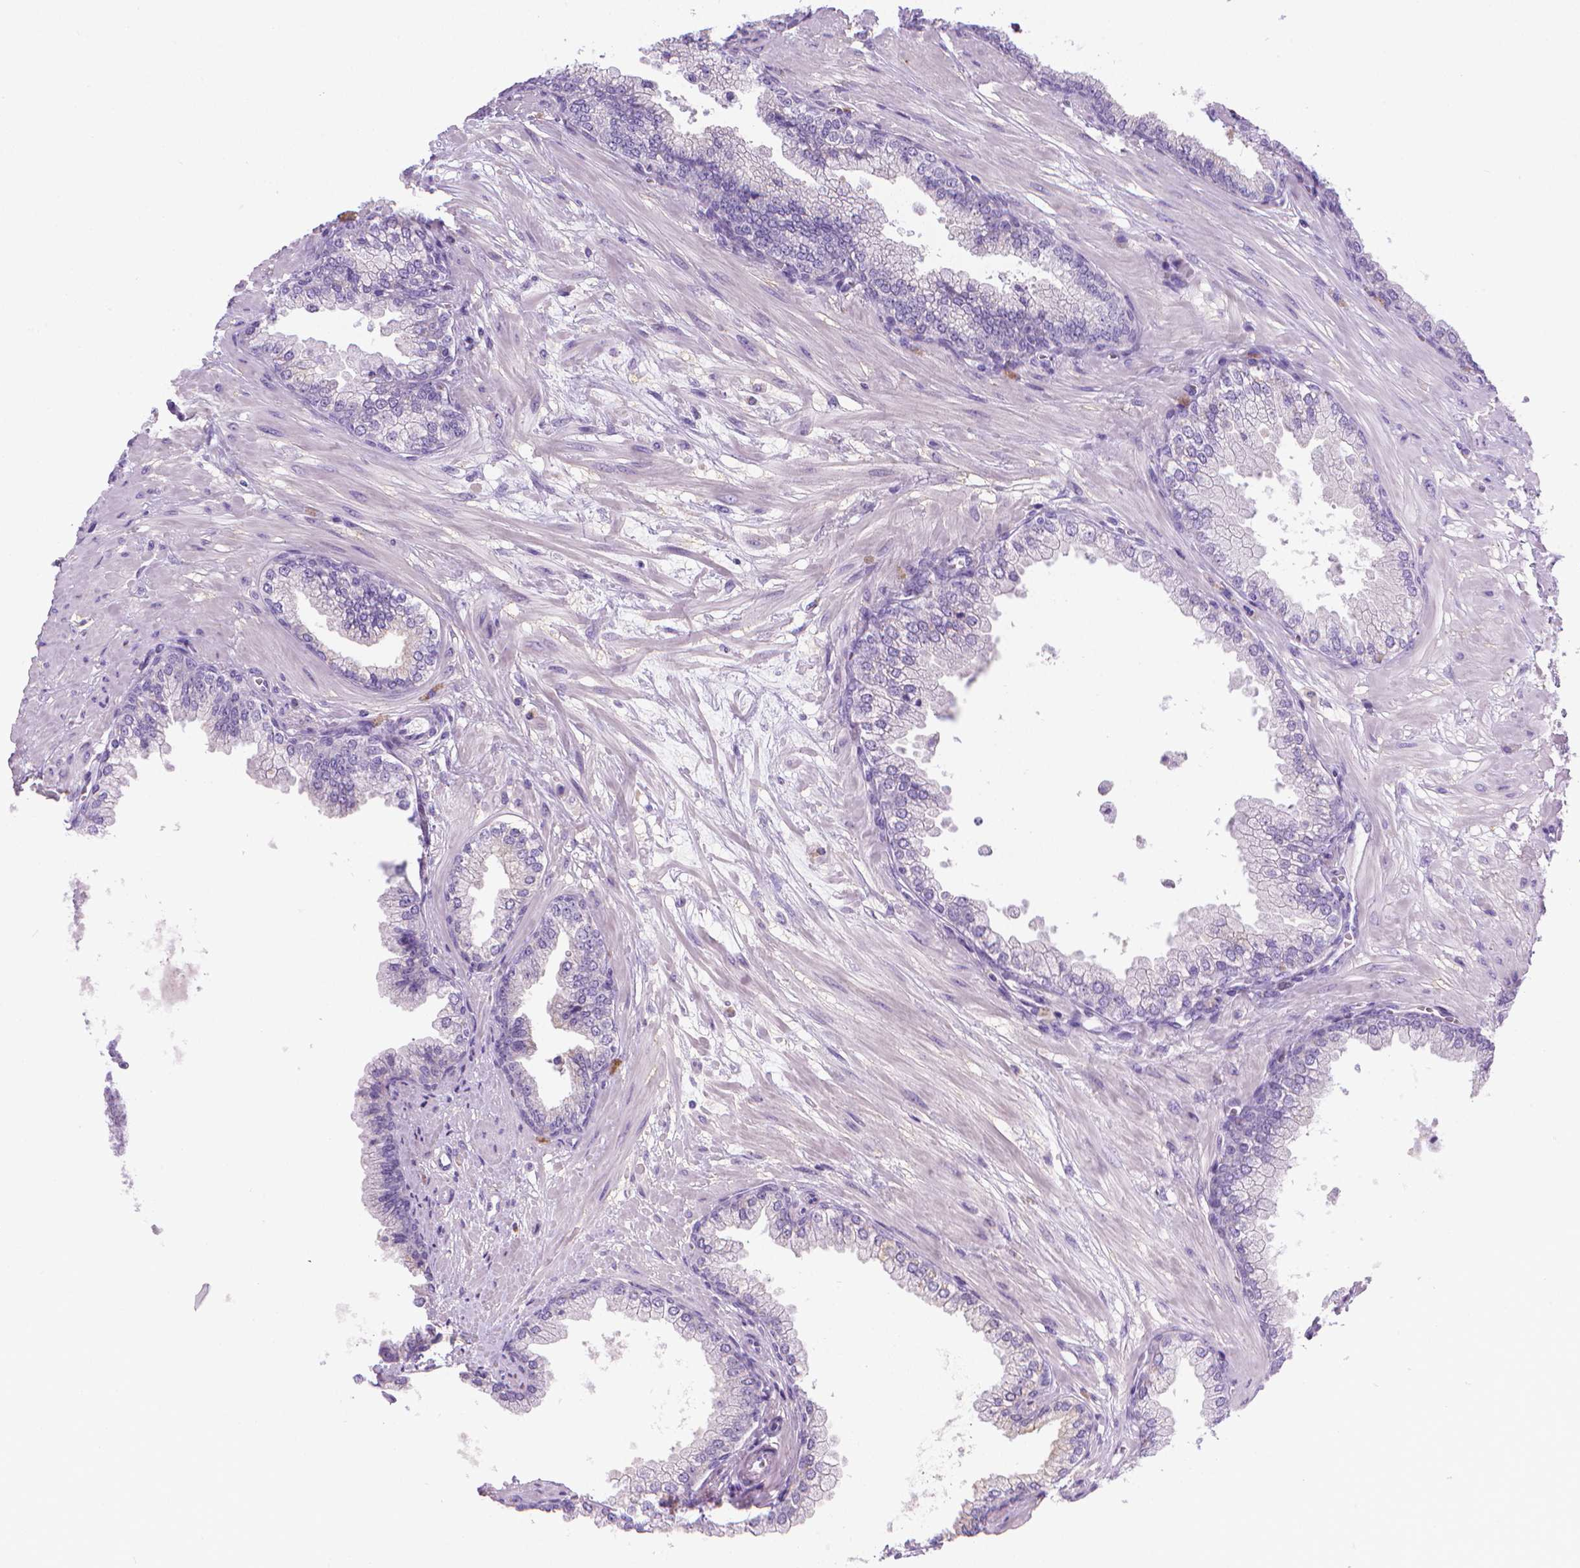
{"staining": {"intensity": "negative", "quantity": "none", "location": "none"}, "tissue": "prostate cancer", "cell_type": "Tumor cells", "image_type": "cancer", "snomed": [{"axis": "morphology", "description": "Adenocarcinoma, Low grade"}, {"axis": "topography", "description": "Prostate"}], "caption": "The photomicrograph exhibits no staining of tumor cells in prostate low-grade adenocarcinoma. (DAB (3,3'-diaminobenzidine) immunohistochemistry (IHC) visualized using brightfield microscopy, high magnification).", "gene": "SPAG6", "patient": {"sex": "male", "age": 64}}